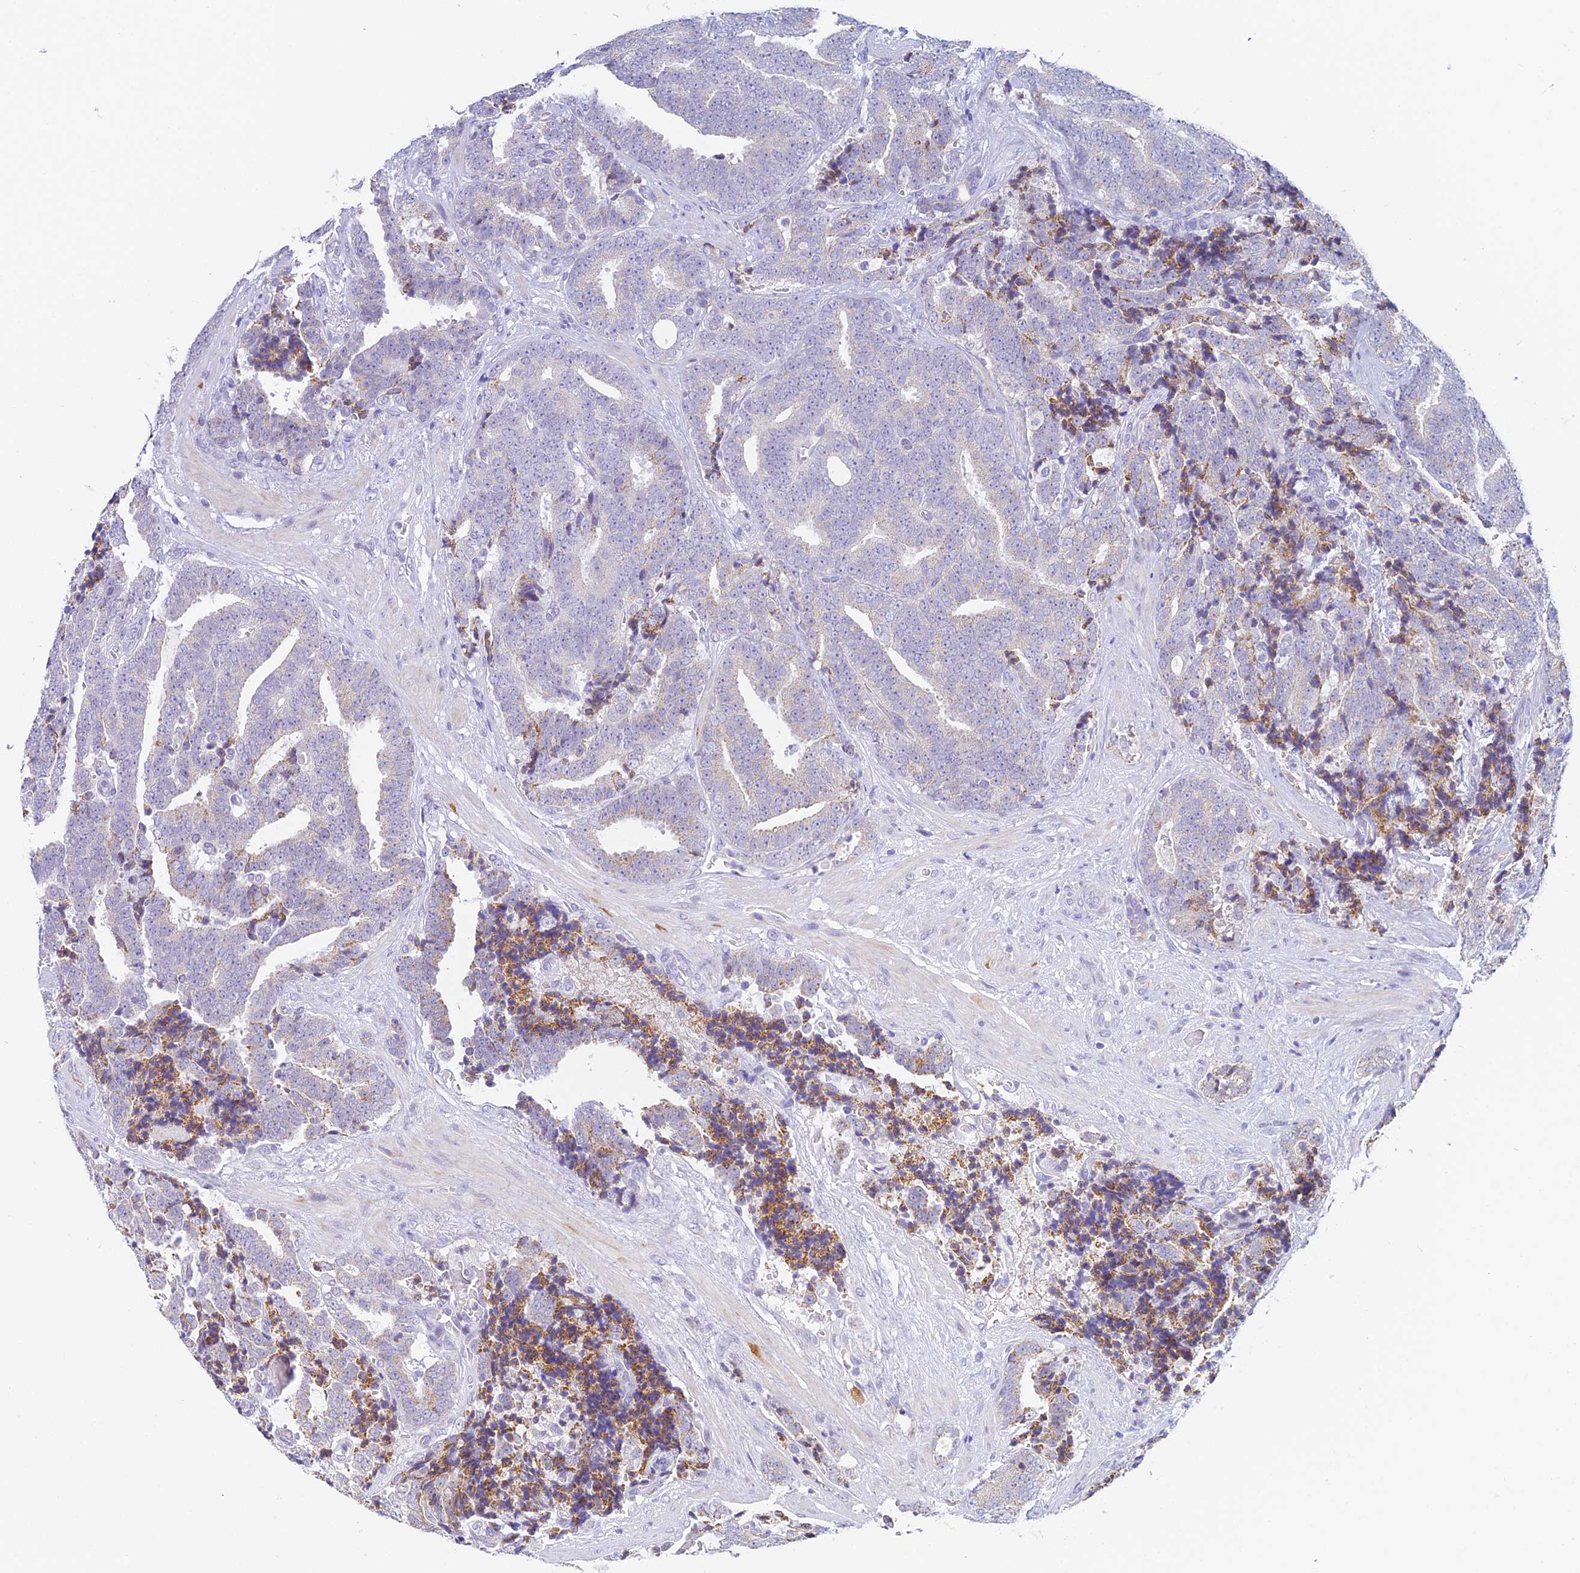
{"staining": {"intensity": "negative", "quantity": "none", "location": "none"}, "tissue": "prostate cancer", "cell_type": "Tumor cells", "image_type": "cancer", "snomed": [{"axis": "morphology", "description": "Adenocarcinoma, High grade"}, {"axis": "topography", "description": "Prostate and seminal vesicle, NOS"}], "caption": "IHC histopathology image of prostate cancer stained for a protein (brown), which demonstrates no positivity in tumor cells.", "gene": "REXO5", "patient": {"sex": "male", "age": 67}}